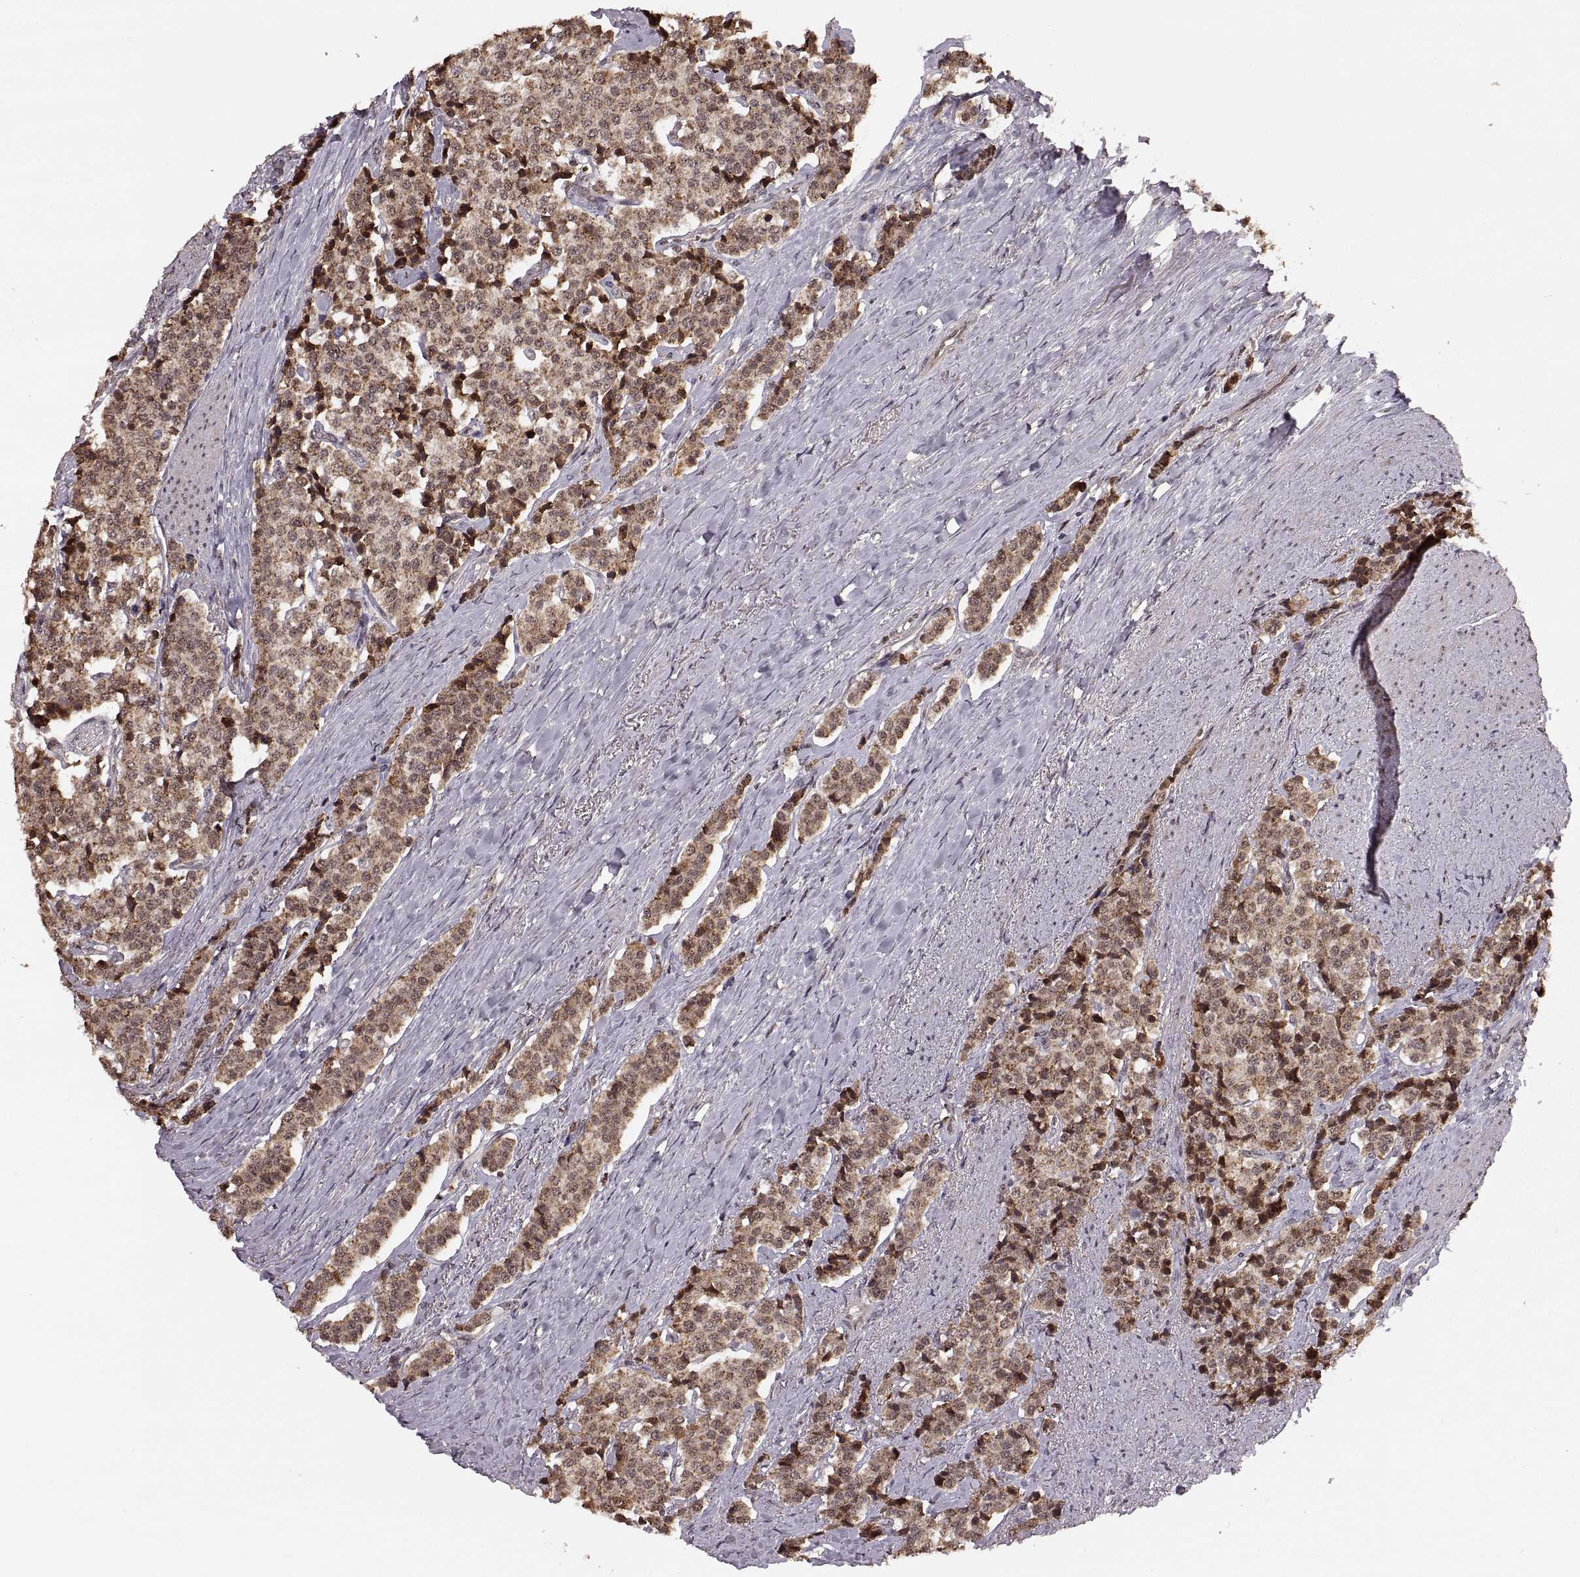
{"staining": {"intensity": "moderate", "quantity": ">75%", "location": "cytoplasmic/membranous,nuclear"}, "tissue": "carcinoid", "cell_type": "Tumor cells", "image_type": "cancer", "snomed": [{"axis": "morphology", "description": "Carcinoid, malignant, NOS"}, {"axis": "topography", "description": "Small intestine"}], "caption": "IHC of human carcinoid reveals medium levels of moderate cytoplasmic/membranous and nuclear positivity in approximately >75% of tumor cells.", "gene": "RFT1", "patient": {"sex": "female", "age": 58}}